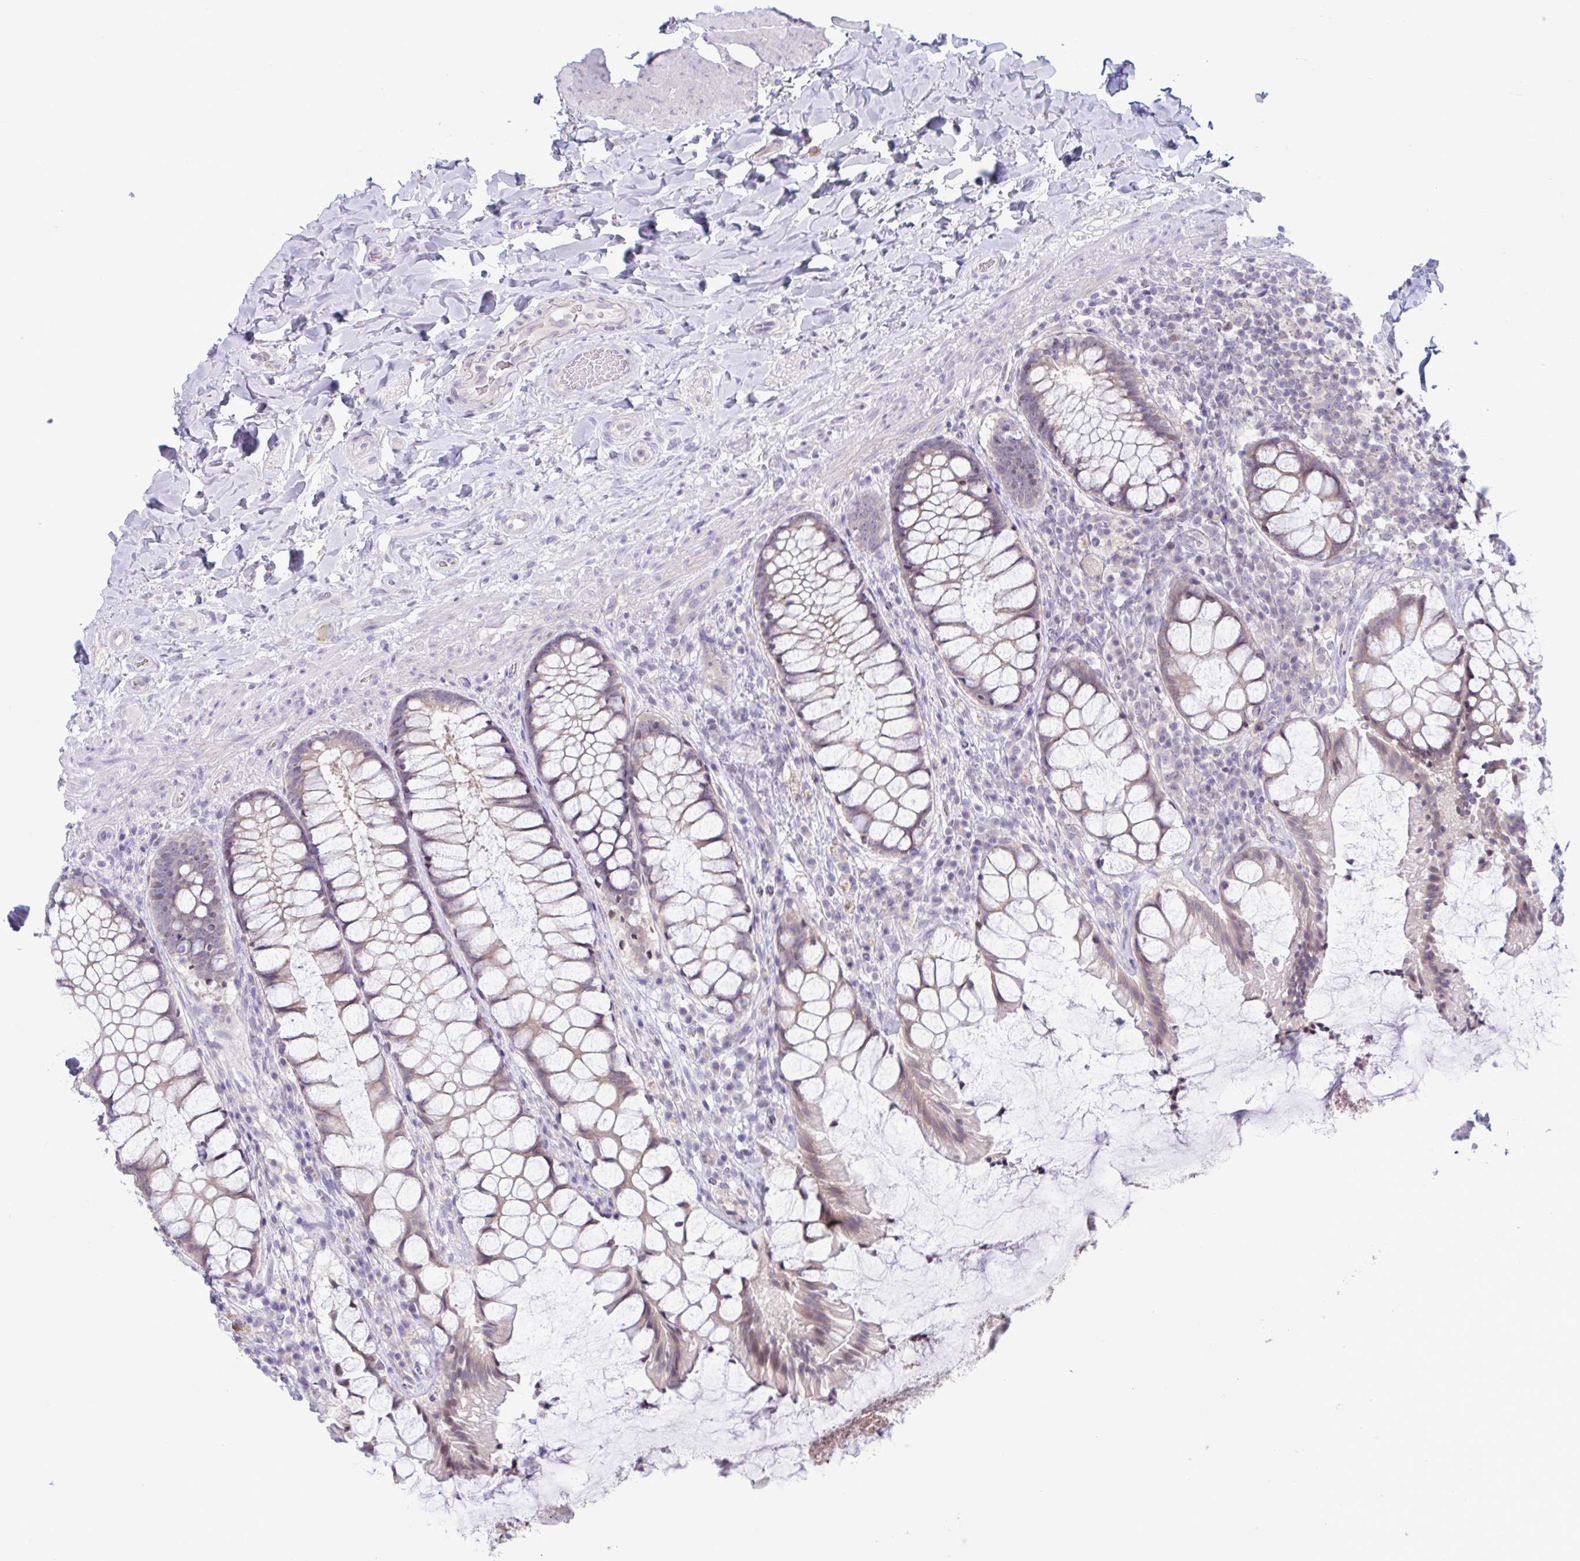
{"staining": {"intensity": "weak", "quantity": ">75%", "location": "cytoplasmic/membranous"}, "tissue": "rectum", "cell_type": "Glandular cells", "image_type": "normal", "snomed": [{"axis": "morphology", "description": "Normal tissue, NOS"}, {"axis": "topography", "description": "Rectum"}], "caption": "Protein expression analysis of normal human rectum reveals weak cytoplasmic/membranous expression in about >75% of glandular cells.", "gene": "NAA30", "patient": {"sex": "female", "age": 58}}